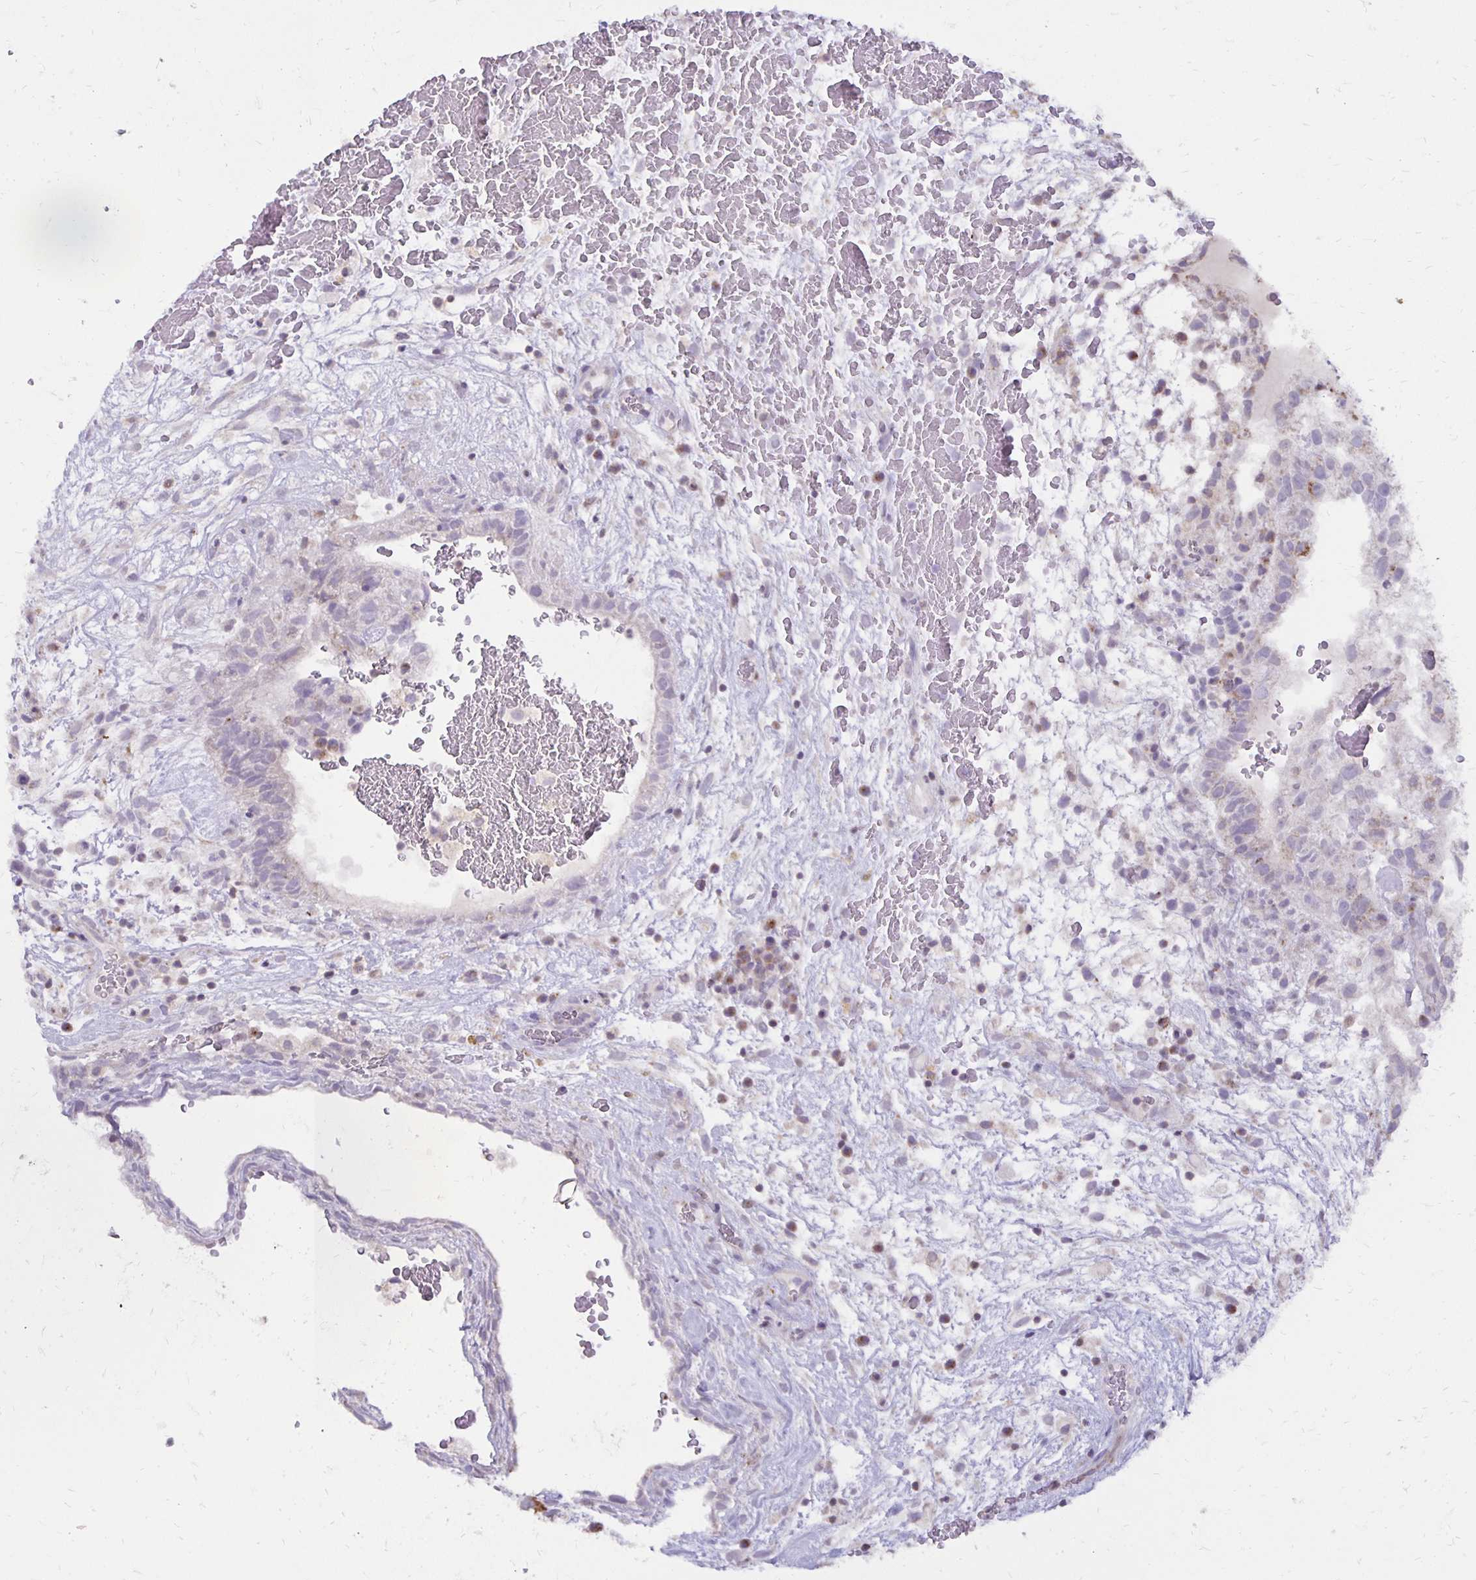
{"staining": {"intensity": "moderate", "quantity": "<25%", "location": "cytoplasmic/membranous"}, "tissue": "testis cancer", "cell_type": "Tumor cells", "image_type": "cancer", "snomed": [{"axis": "morphology", "description": "Normal tissue, NOS"}, {"axis": "morphology", "description": "Carcinoma, Embryonal, NOS"}, {"axis": "topography", "description": "Testis"}], "caption": "Testis cancer (embryonal carcinoma) stained with a brown dye exhibits moderate cytoplasmic/membranous positive expression in approximately <25% of tumor cells.", "gene": "IER3", "patient": {"sex": "male", "age": 32}}